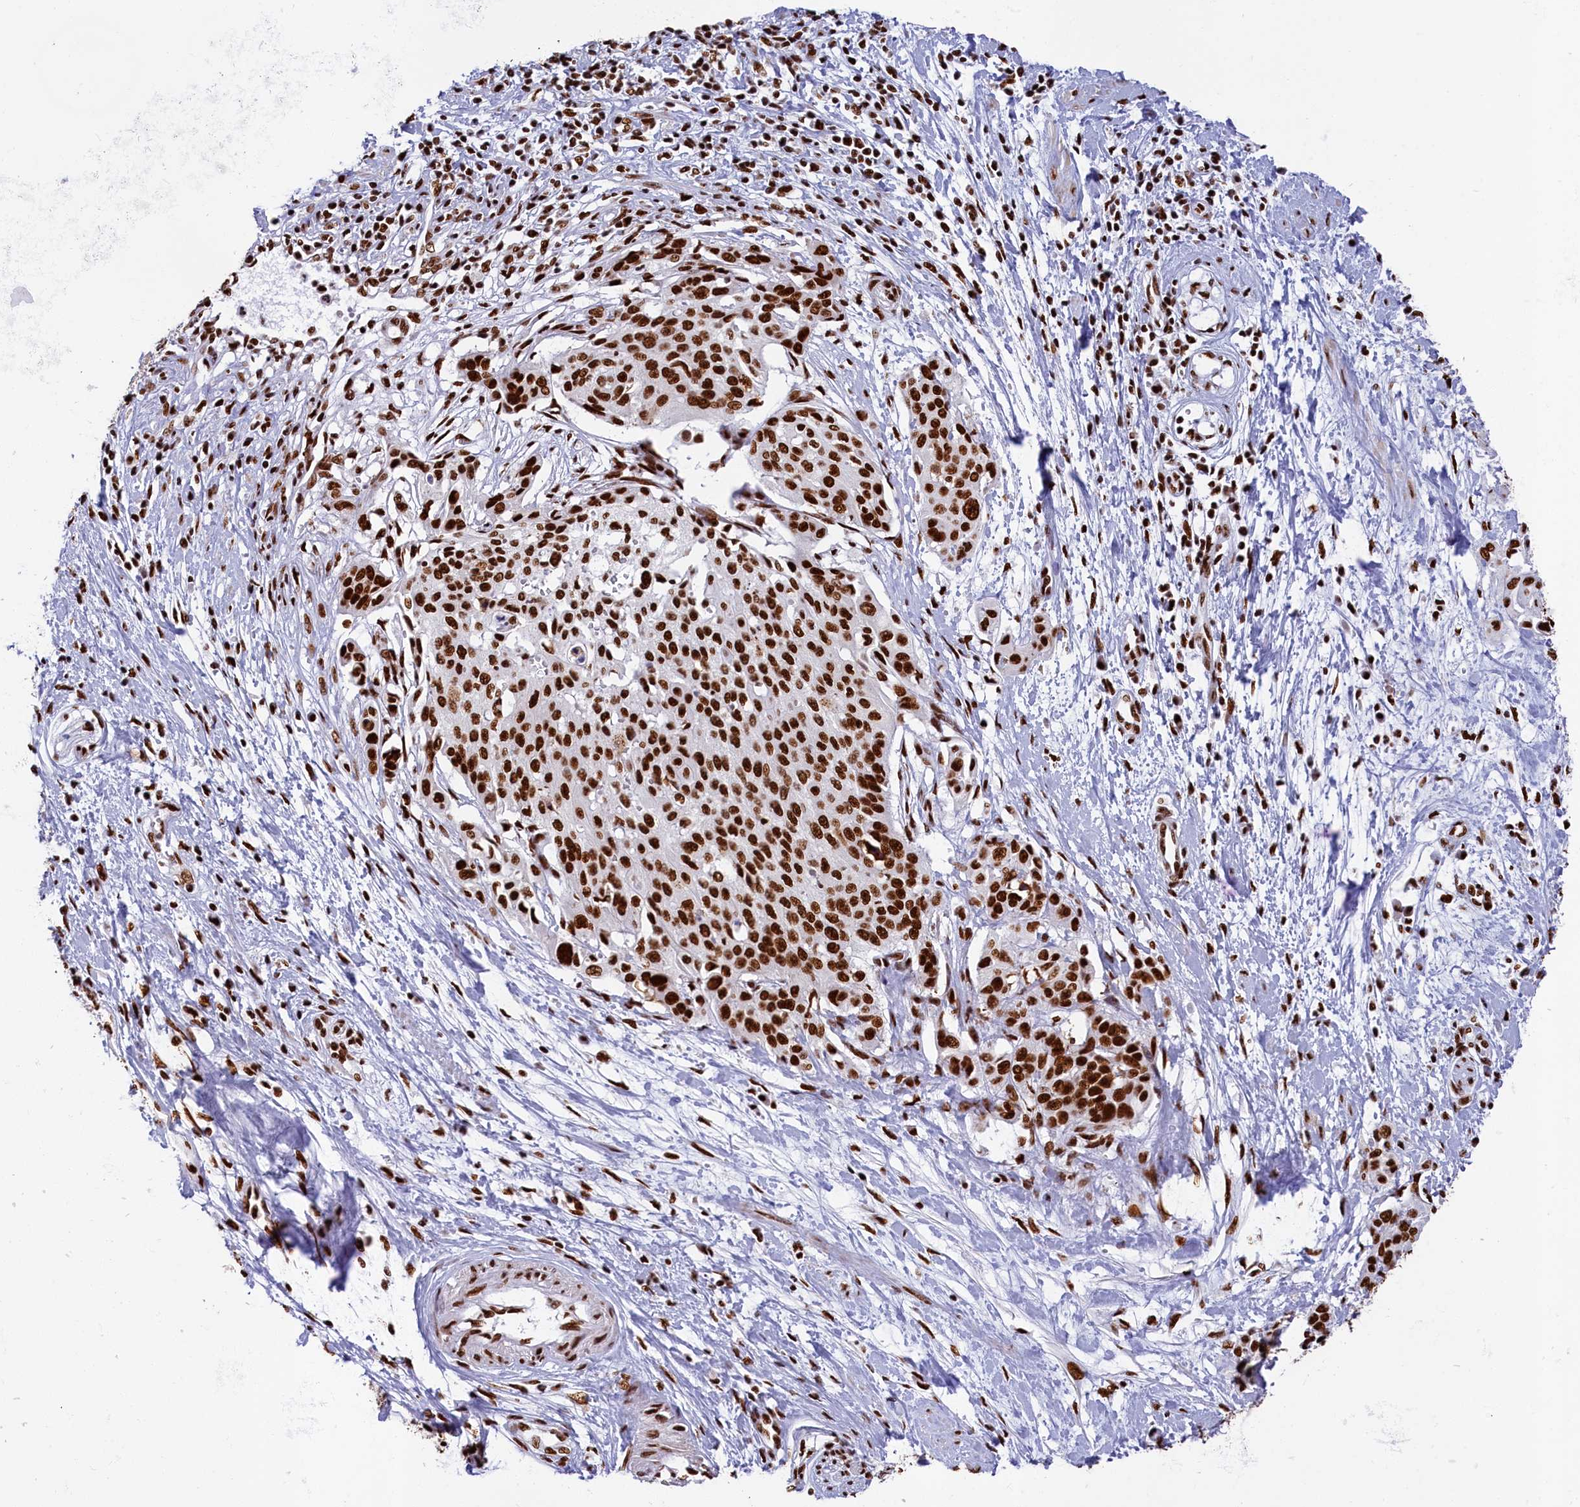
{"staining": {"intensity": "strong", "quantity": ">75%", "location": "nuclear"}, "tissue": "cervical cancer", "cell_type": "Tumor cells", "image_type": "cancer", "snomed": [{"axis": "morphology", "description": "Squamous cell carcinoma, NOS"}, {"axis": "topography", "description": "Cervix"}], "caption": "Immunohistochemical staining of human cervical cancer reveals strong nuclear protein staining in approximately >75% of tumor cells.", "gene": "SNRNP70", "patient": {"sex": "female", "age": 44}}